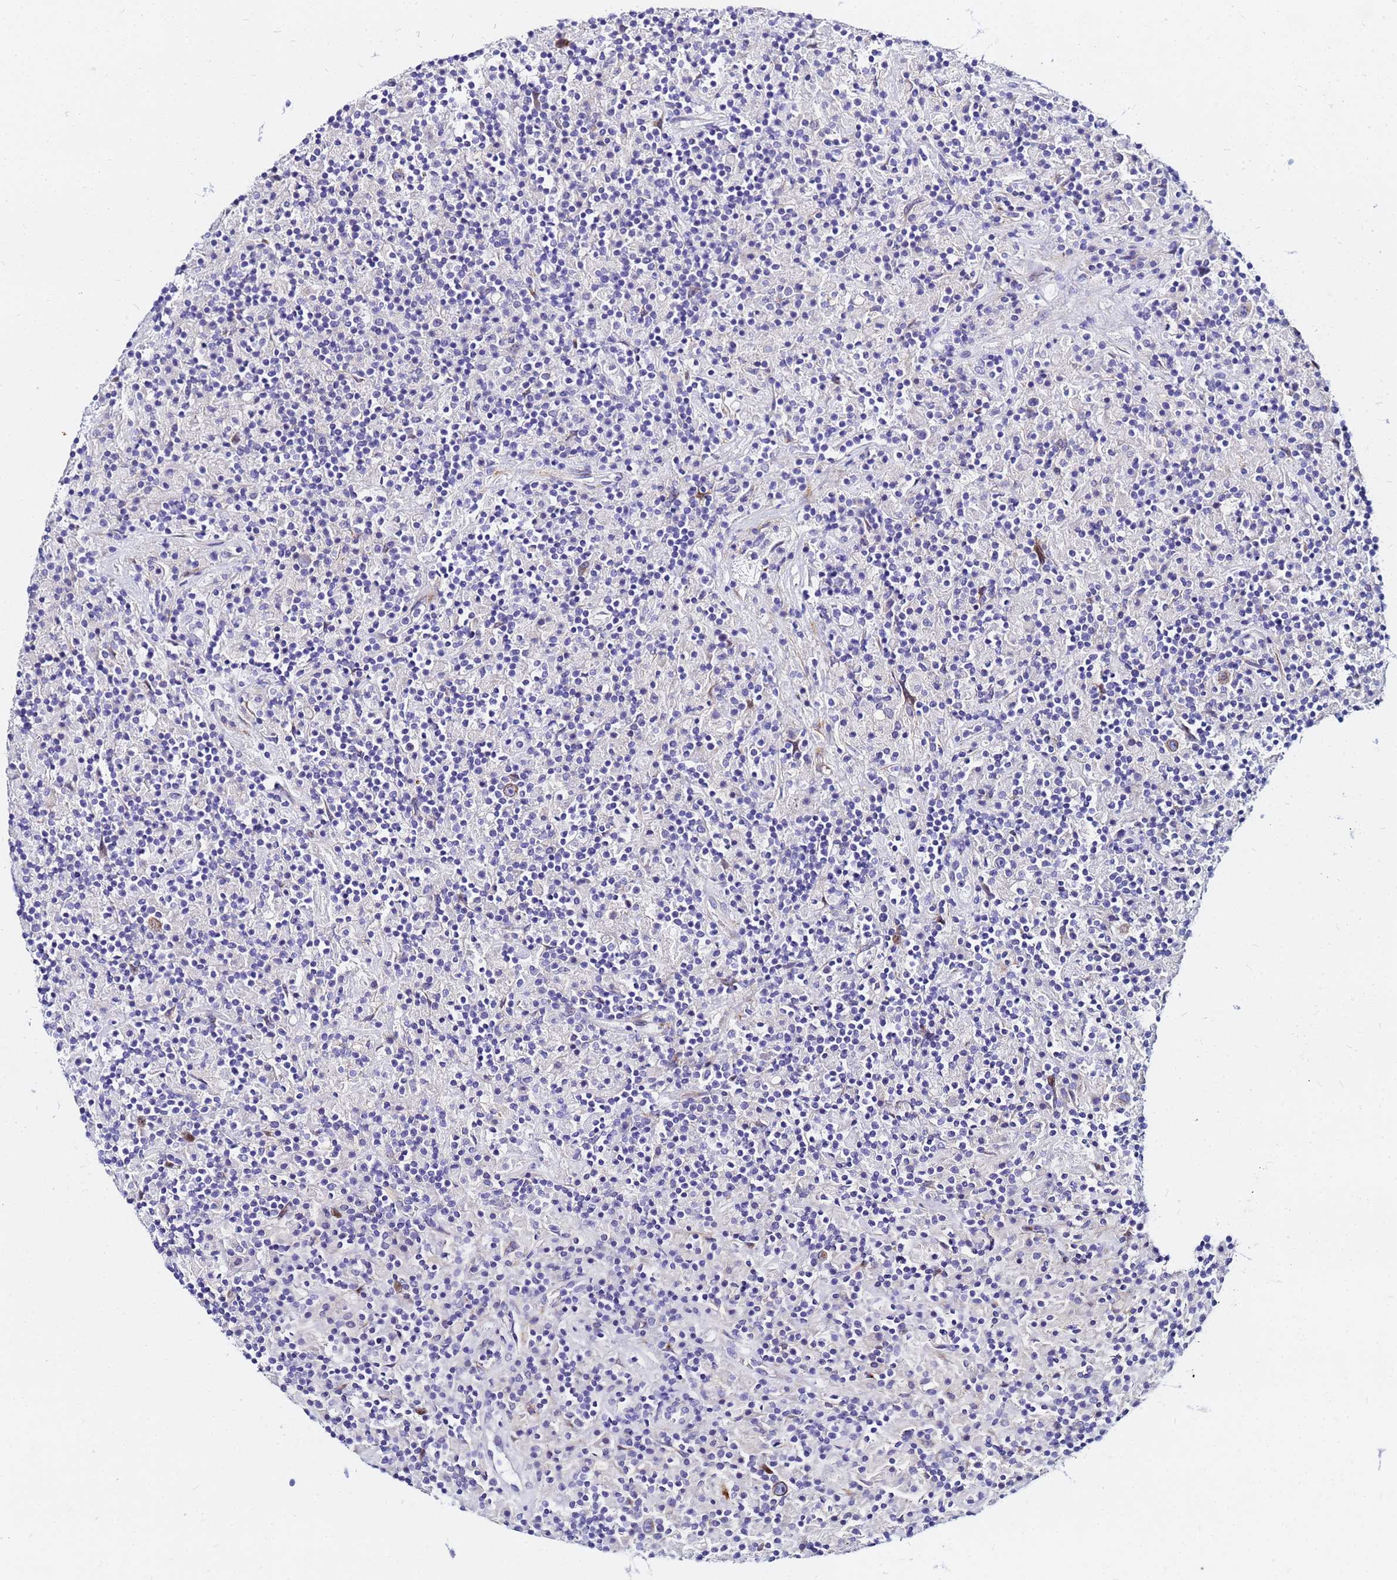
{"staining": {"intensity": "negative", "quantity": "none", "location": "none"}, "tissue": "lymphoma", "cell_type": "Tumor cells", "image_type": "cancer", "snomed": [{"axis": "morphology", "description": "Hodgkin's disease, NOS"}, {"axis": "topography", "description": "Lymph node"}], "caption": "Hodgkin's disease stained for a protein using immunohistochemistry (IHC) displays no expression tumor cells.", "gene": "TUBA8", "patient": {"sex": "male", "age": 70}}